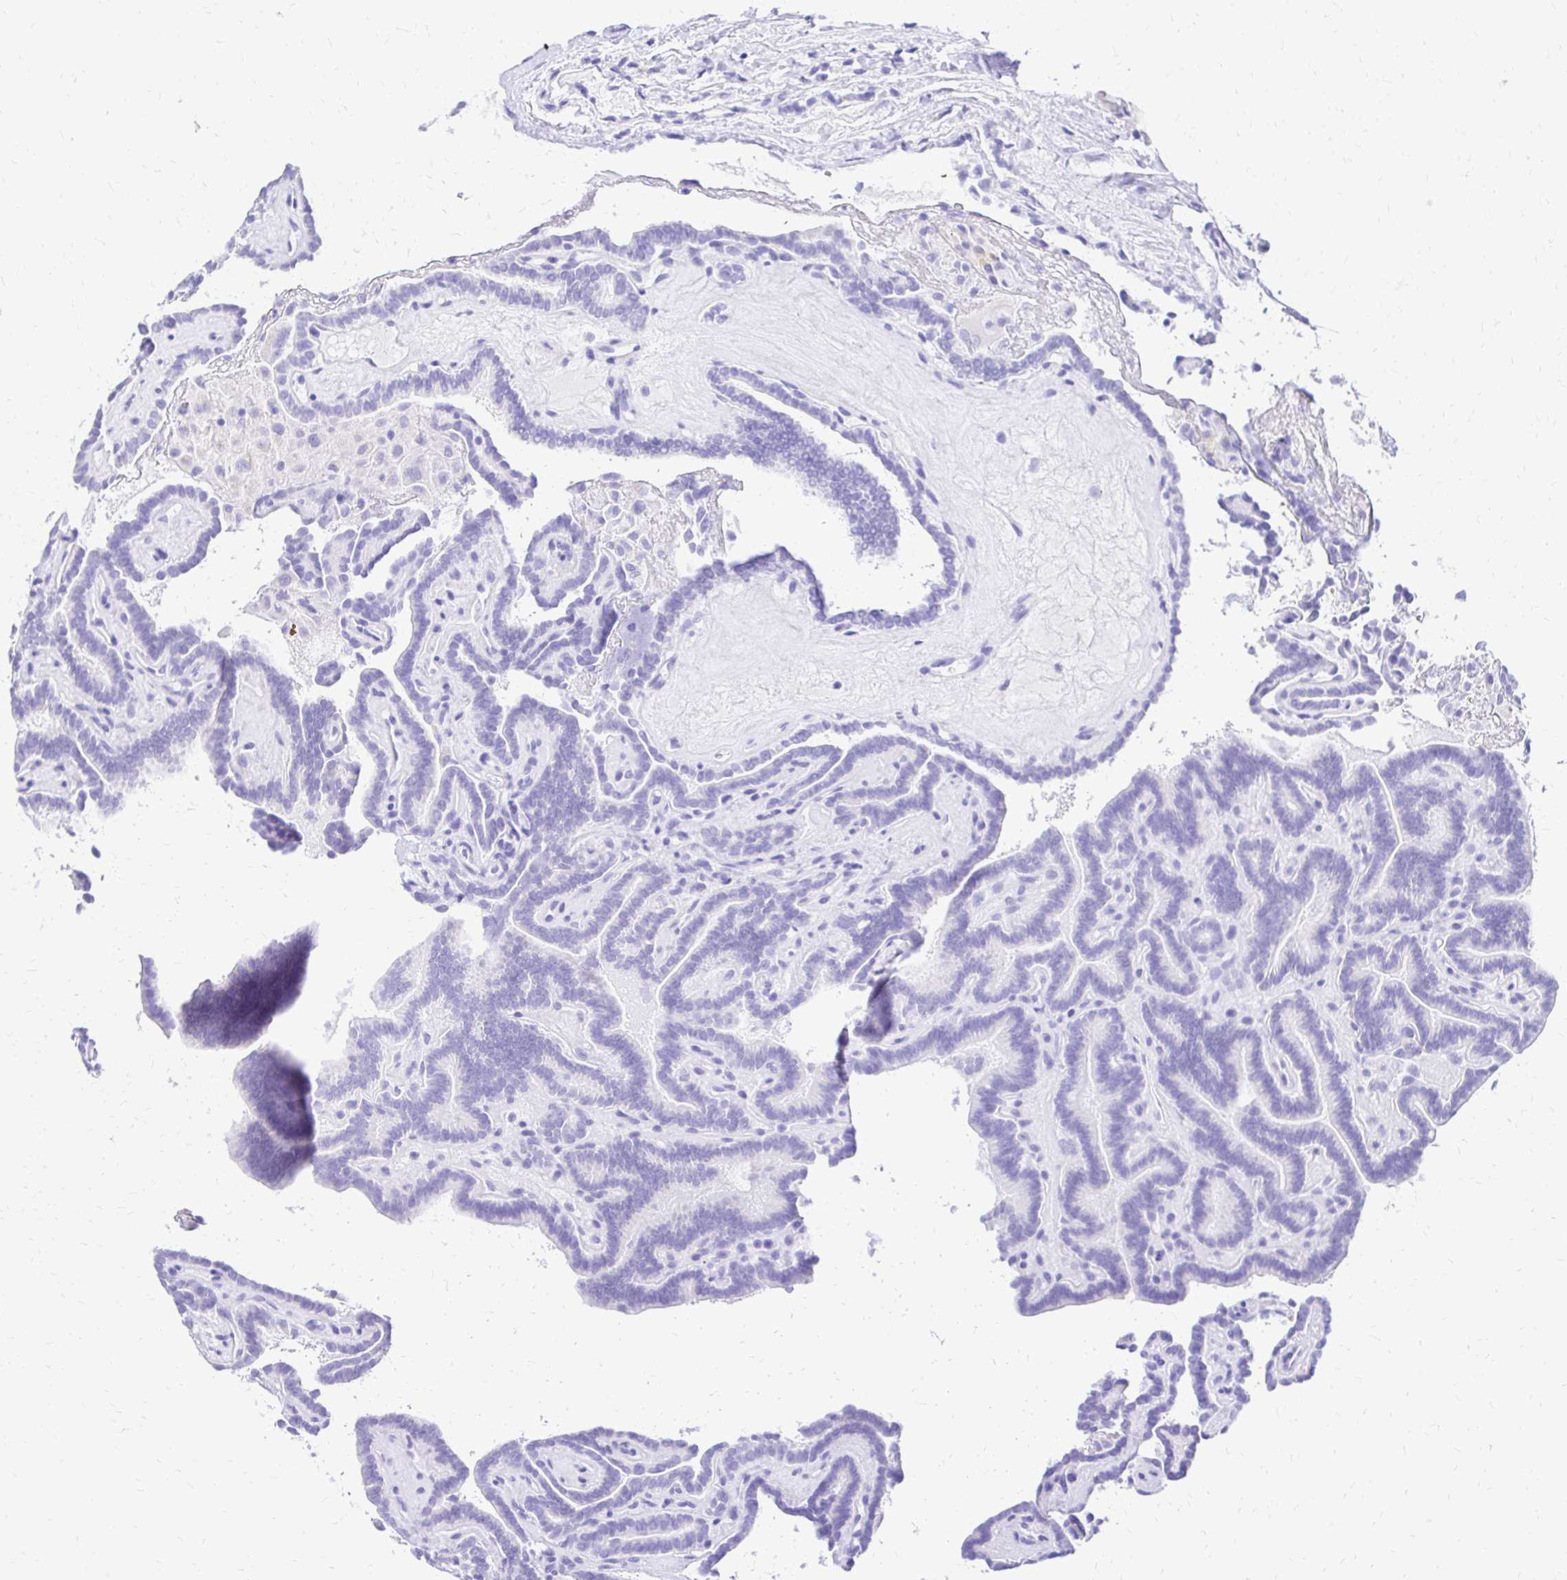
{"staining": {"intensity": "negative", "quantity": "none", "location": "none"}, "tissue": "thyroid cancer", "cell_type": "Tumor cells", "image_type": "cancer", "snomed": [{"axis": "morphology", "description": "Papillary adenocarcinoma, NOS"}, {"axis": "topography", "description": "Thyroid gland"}], "caption": "Tumor cells are negative for brown protein staining in thyroid cancer (papillary adenocarcinoma). (Stains: DAB (3,3'-diaminobenzidine) IHC with hematoxylin counter stain, Microscopy: brightfield microscopy at high magnification).", "gene": "S100G", "patient": {"sex": "female", "age": 21}}